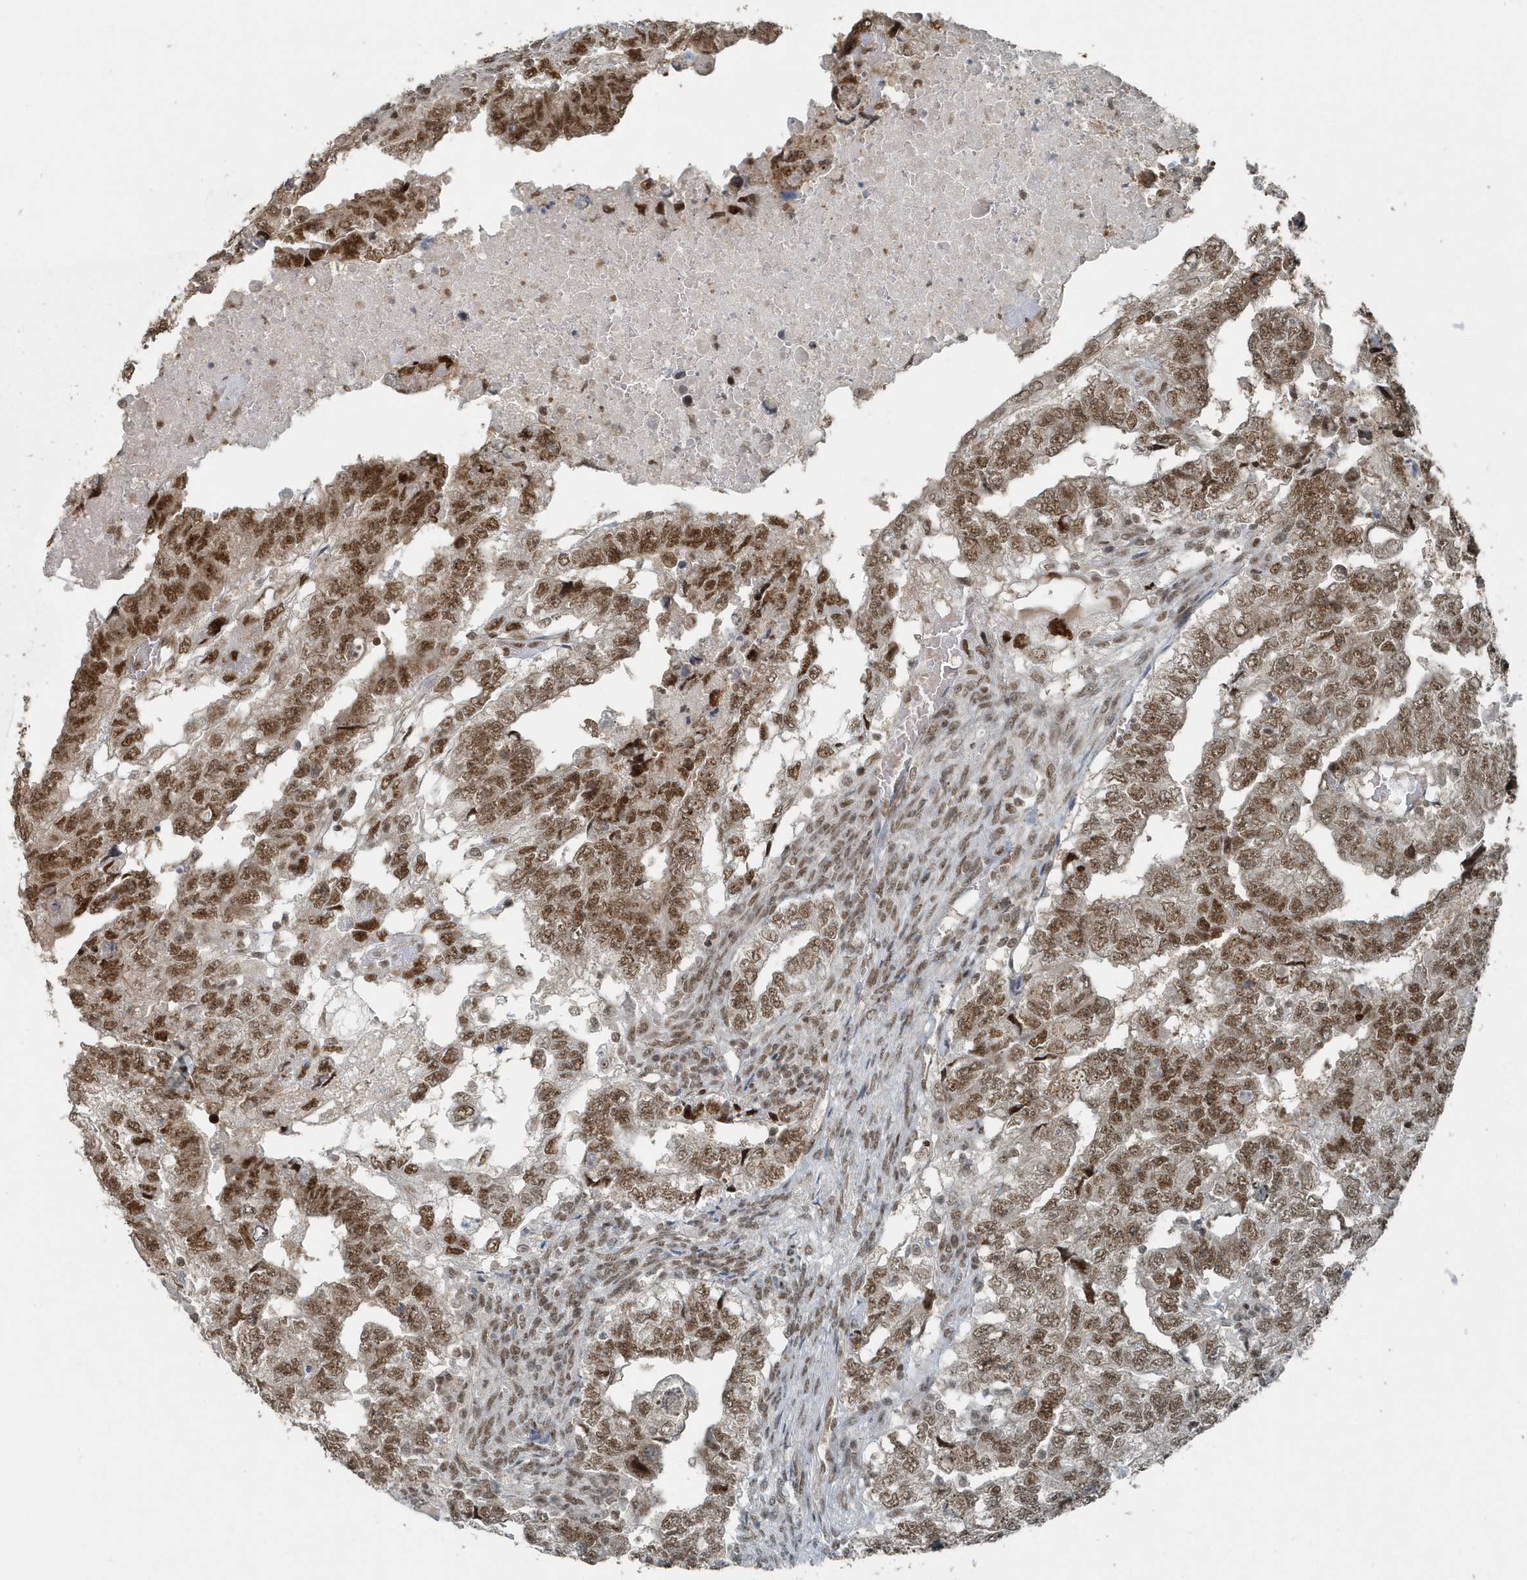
{"staining": {"intensity": "moderate", "quantity": ">75%", "location": "nuclear"}, "tissue": "testis cancer", "cell_type": "Tumor cells", "image_type": "cancer", "snomed": [{"axis": "morphology", "description": "Carcinoma, Embryonal, NOS"}, {"axis": "topography", "description": "Testis"}], "caption": "Immunohistochemistry micrograph of neoplastic tissue: human embryonal carcinoma (testis) stained using immunohistochemistry (IHC) displays medium levels of moderate protein expression localized specifically in the nuclear of tumor cells, appearing as a nuclear brown color.", "gene": "YTHDC1", "patient": {"sex": "male", "age": 36}}